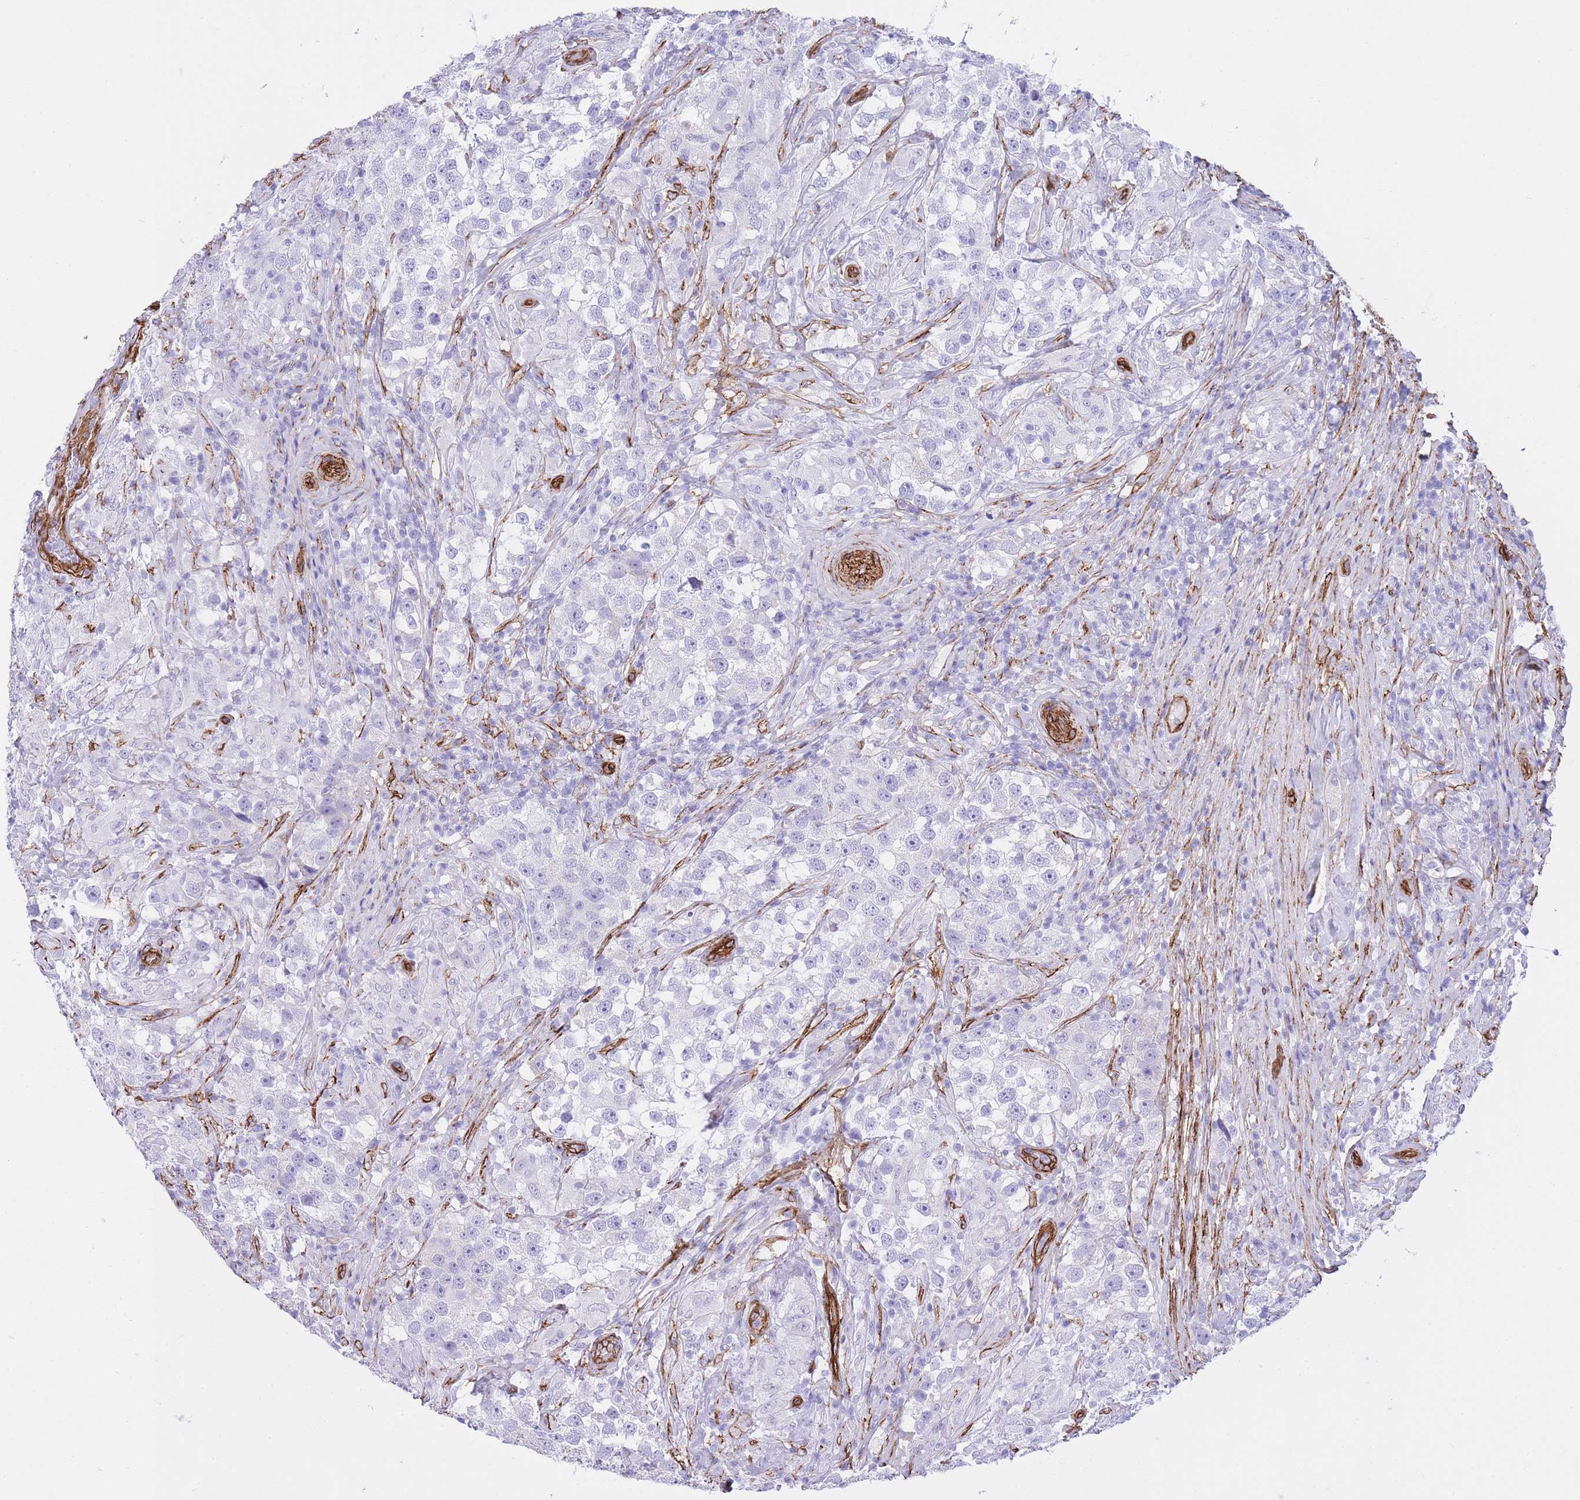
{"staining": {"intensity": "negative", "quantity": "none", "location": "none"}, "tissue": "testis cancer", "cell_type": "Tumor cells", "image_type": "cancer", "snomed": [{"axis": "morphology", "description": "Seminoma, NOS"}, {"axis": "topography", "description": "Testis"}], "caption": "Immunohistochemistry (IHC) histopathology image of human seminoma (testis) stained for a protein (brown), which displays no expression in tumor cells. Nuclei are stained in blue.", "gene": "CAVIN1", "patient": {"sex": "male", "age": 46}}